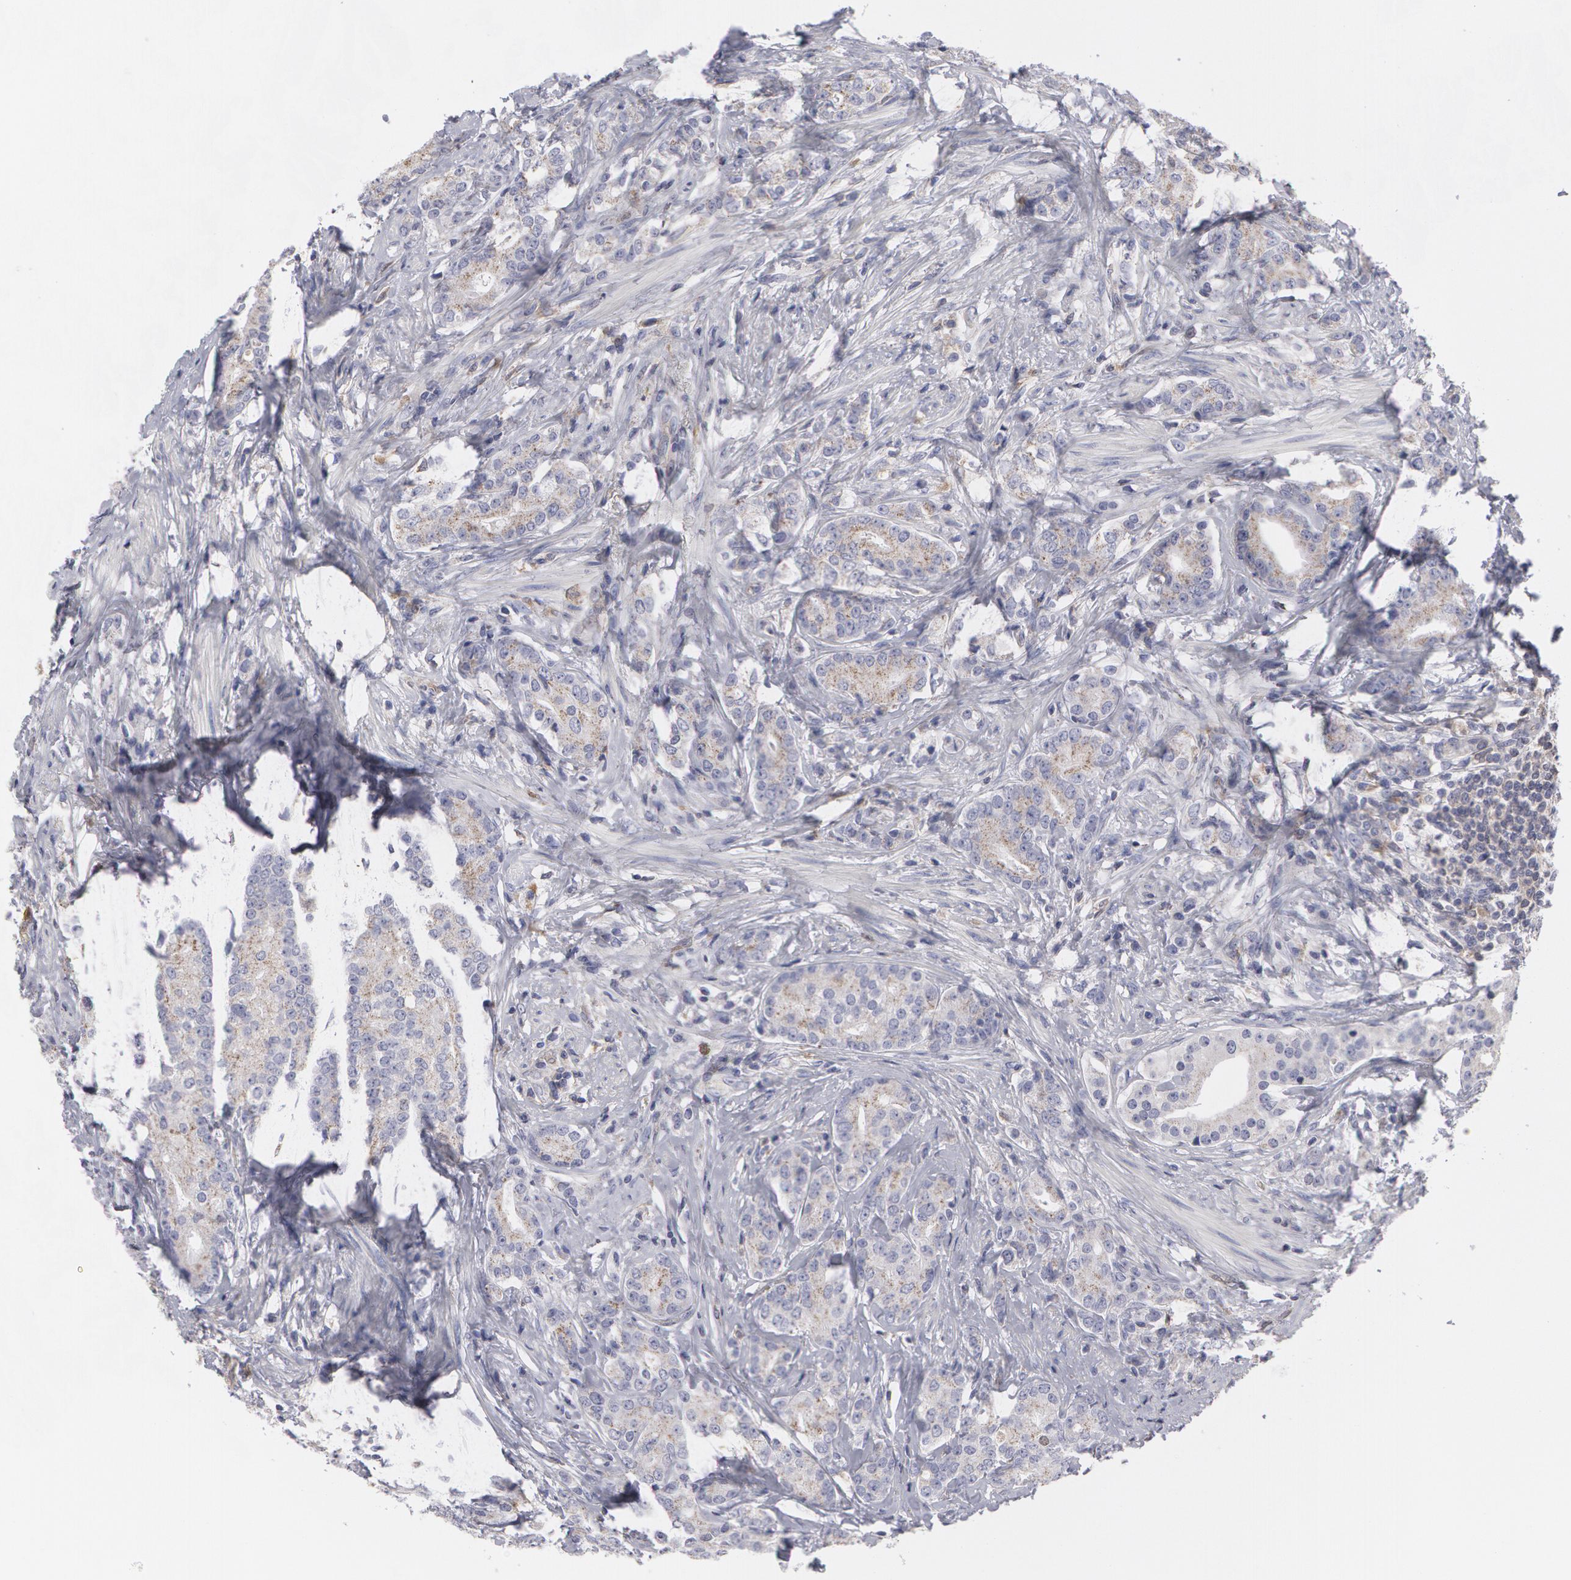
{"staining": {"intensity": "weak", "quantity": ">75%", "location": "cytoplasmic/membranous"}, "tissue": "prostate cancer", "cell_type": "Tumor cells", "image_type": "cancer", "snomed": [{"axis": "morphology", "description": "Adenocarcinoma, Medium grade"}, {"axis": "topography", "description": "Prostate"}], "caption": "A brown stain highlights weak cytoplasmic/membranous expression of a protein in human prostate cancer tumor cells. The staining was performed using DAB (3,3'-diaminobenzidine), with brown indicating positive protein expression. Nuclei are stained blue with hematoxylin.", "gene": "CAT", "patient": {"sex": "male", "age": 59}}